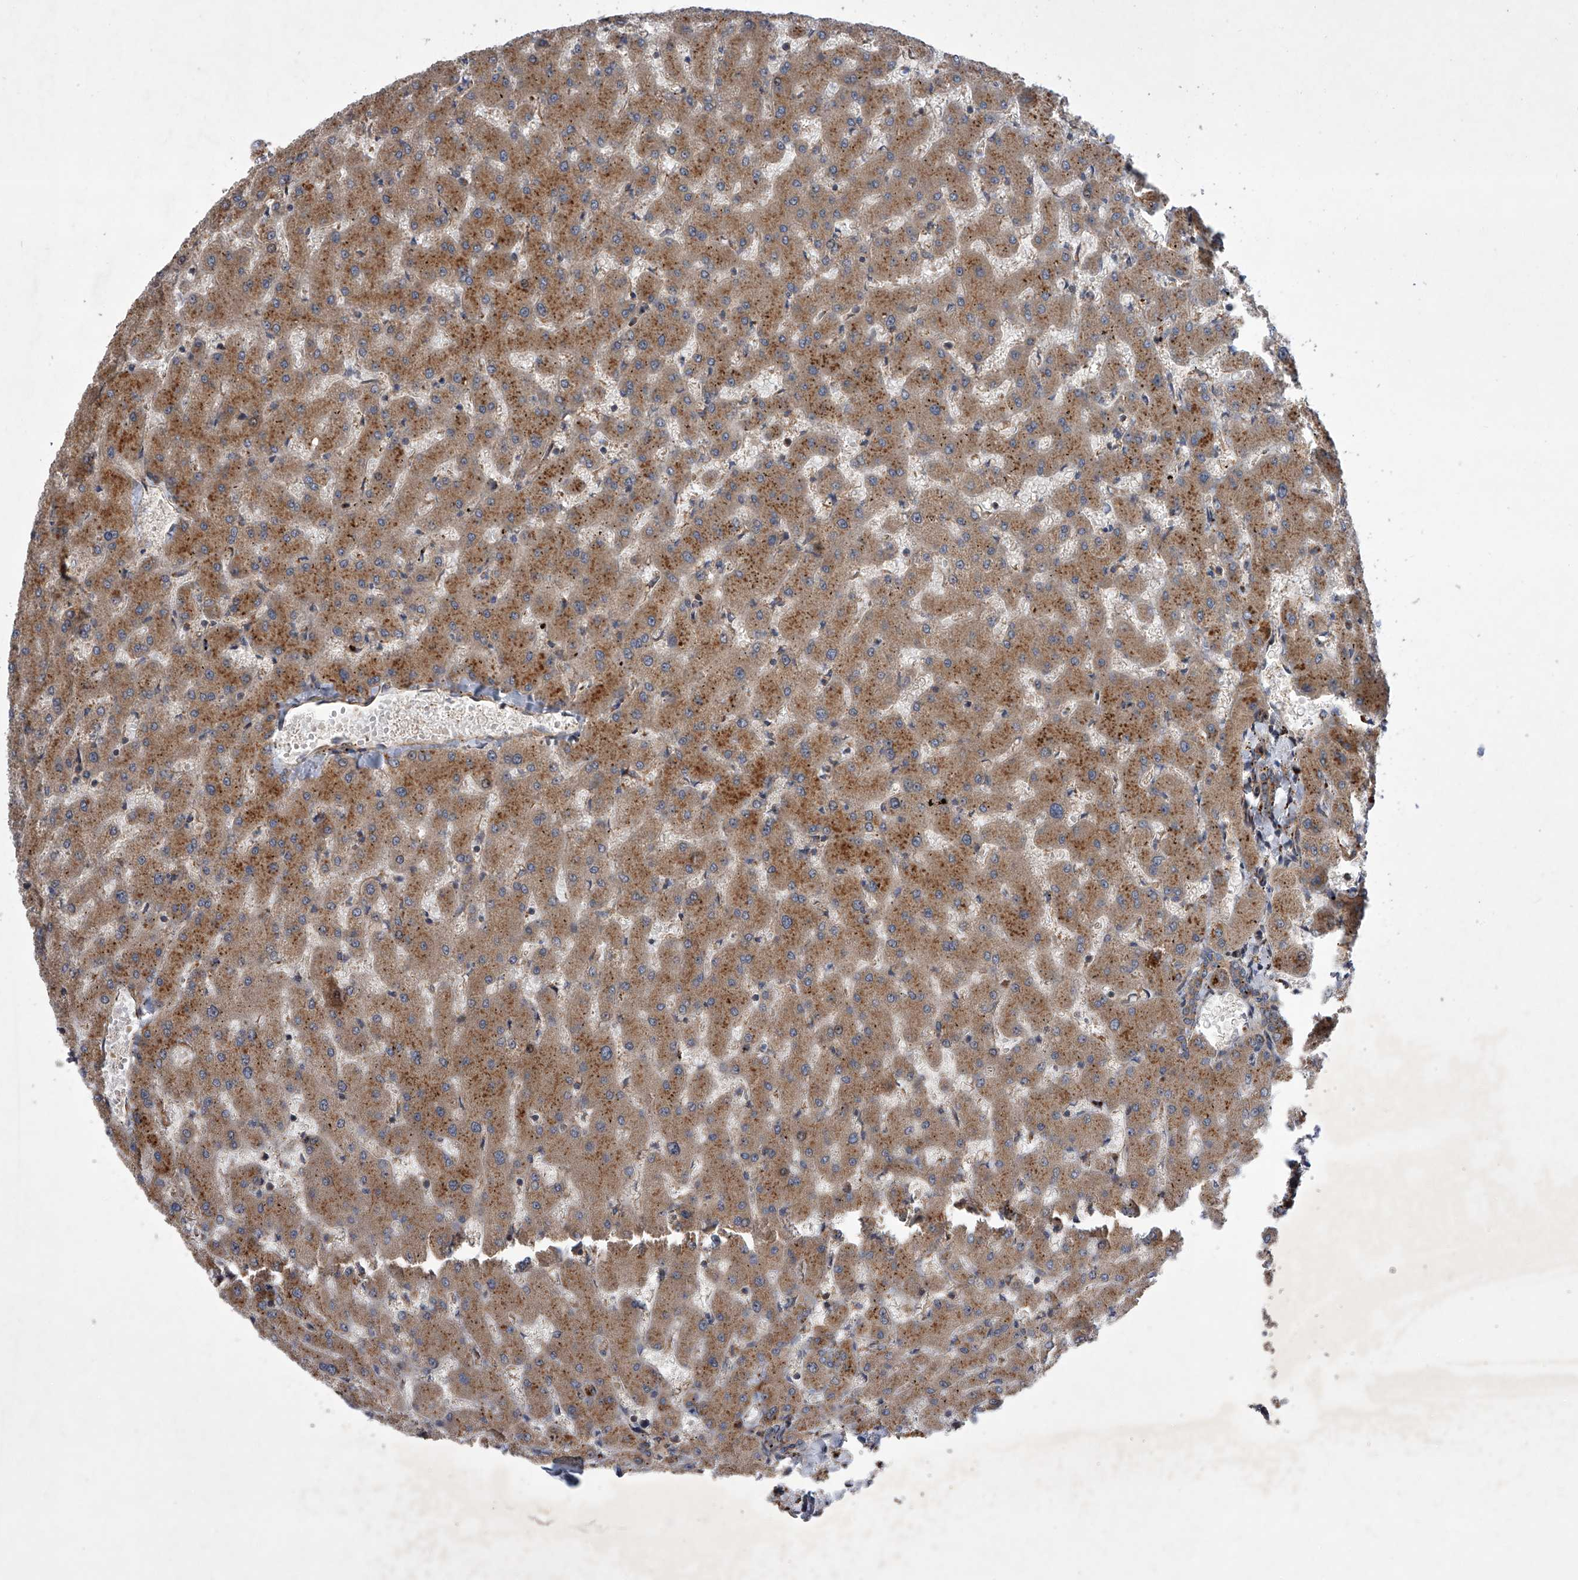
{"staining": {"intensity": "moderate", "quantity": ">75%", "location": "cytoplasmic/membranous"}, "tissue": "liver", "cell_type": "Cholangiocytes", "image_type": "normal", "snomed": [{"axis": "morphology", "description": "Normal tissue, NOS"}, {"axis": "topography", "description": "Liver"}], "caption": "Approximately >75% of cholangiocytes in unremarkable liver show moderate cytoplasmic/membranous protein positivity as visualized by brown immunohistochemical staining.", "gene": "USP47", "patient": {"sex": "female", "age": 63}}